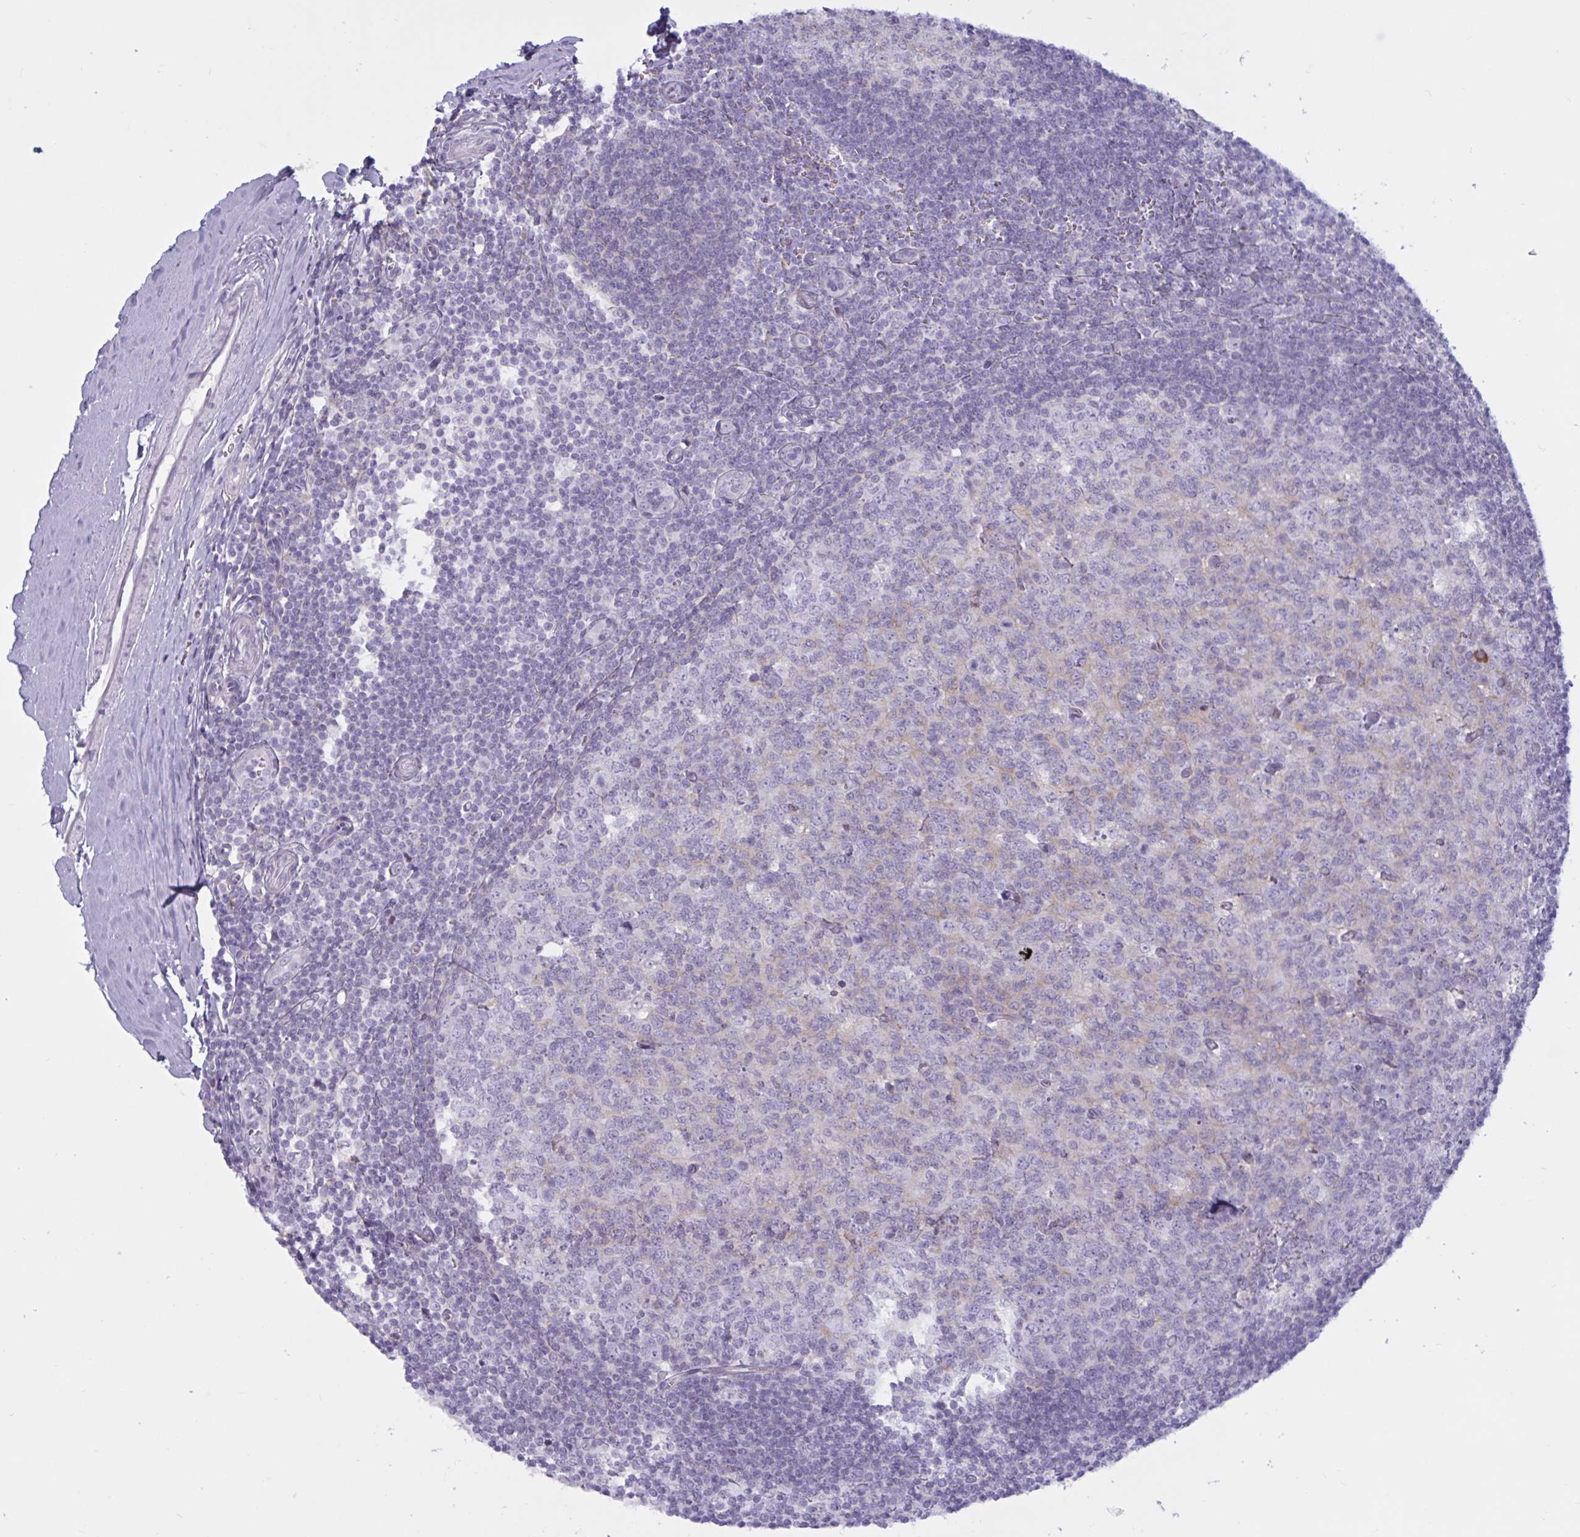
{"staining": {"intensity": "weak", "quantity": "<25%", "location": "cytoplasmic/membranous"}, "tissue": "tonsil", "cell_type": "Germinal center cells", "image_type": "normal", "snomed": [{"axis": "morphology", "description": "Normal tissue, NOS"}, {"axis": "topography", "description": "Tonsil"}], "caption": "Micrograph shows no protein positivity in germinal center cells of unremarkable tonsil. (Brightfield microscopy of DAB (3,3'-diaminobenzidine) immunohistochemistry (IHC) at high magnification).", "gene": "ATG9A", "patient": {"sex": "male", "age": 27}}